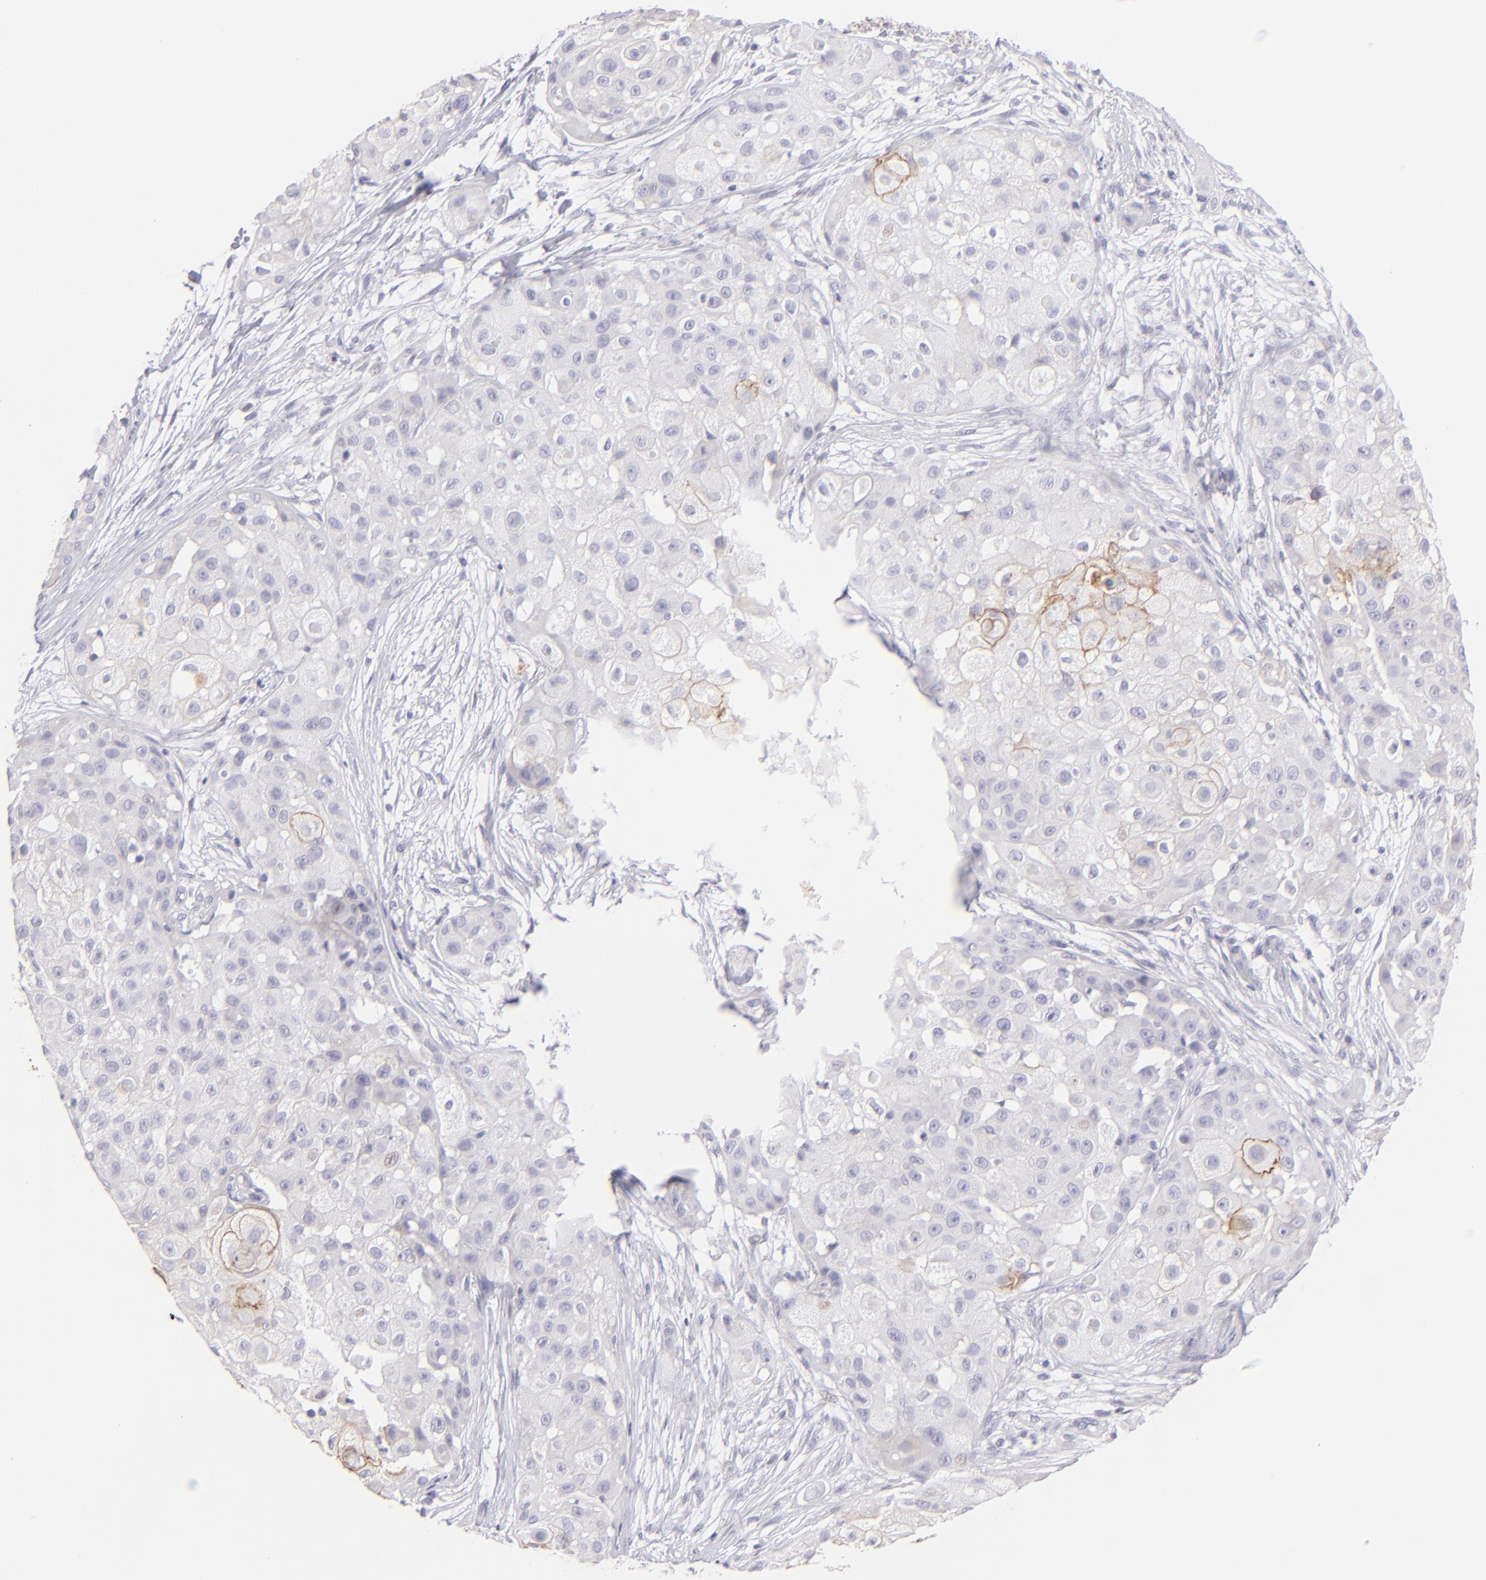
{"staining": {"intensity": "weak", "quantity": "<25%", "location": "cytoplasmic/membranous"}, "tissue": "skin cancer", "cell_type": "Tumor cells", "image_type": "cancer", "snomed": [{"axis": "morphology", "description": "Squamous cell carcinoma, NOS"}, {"axis": "topography", "description": "Skin"}], "caption": "Immunohistochemistry micrograph of neoplastic tissue: skin squamous cell carcinoma stained with DAB demonstrates no significant protein positivity in tumor cells.", "gene": "CLDN4", "patient": {"sex": "female", "age": 57}}